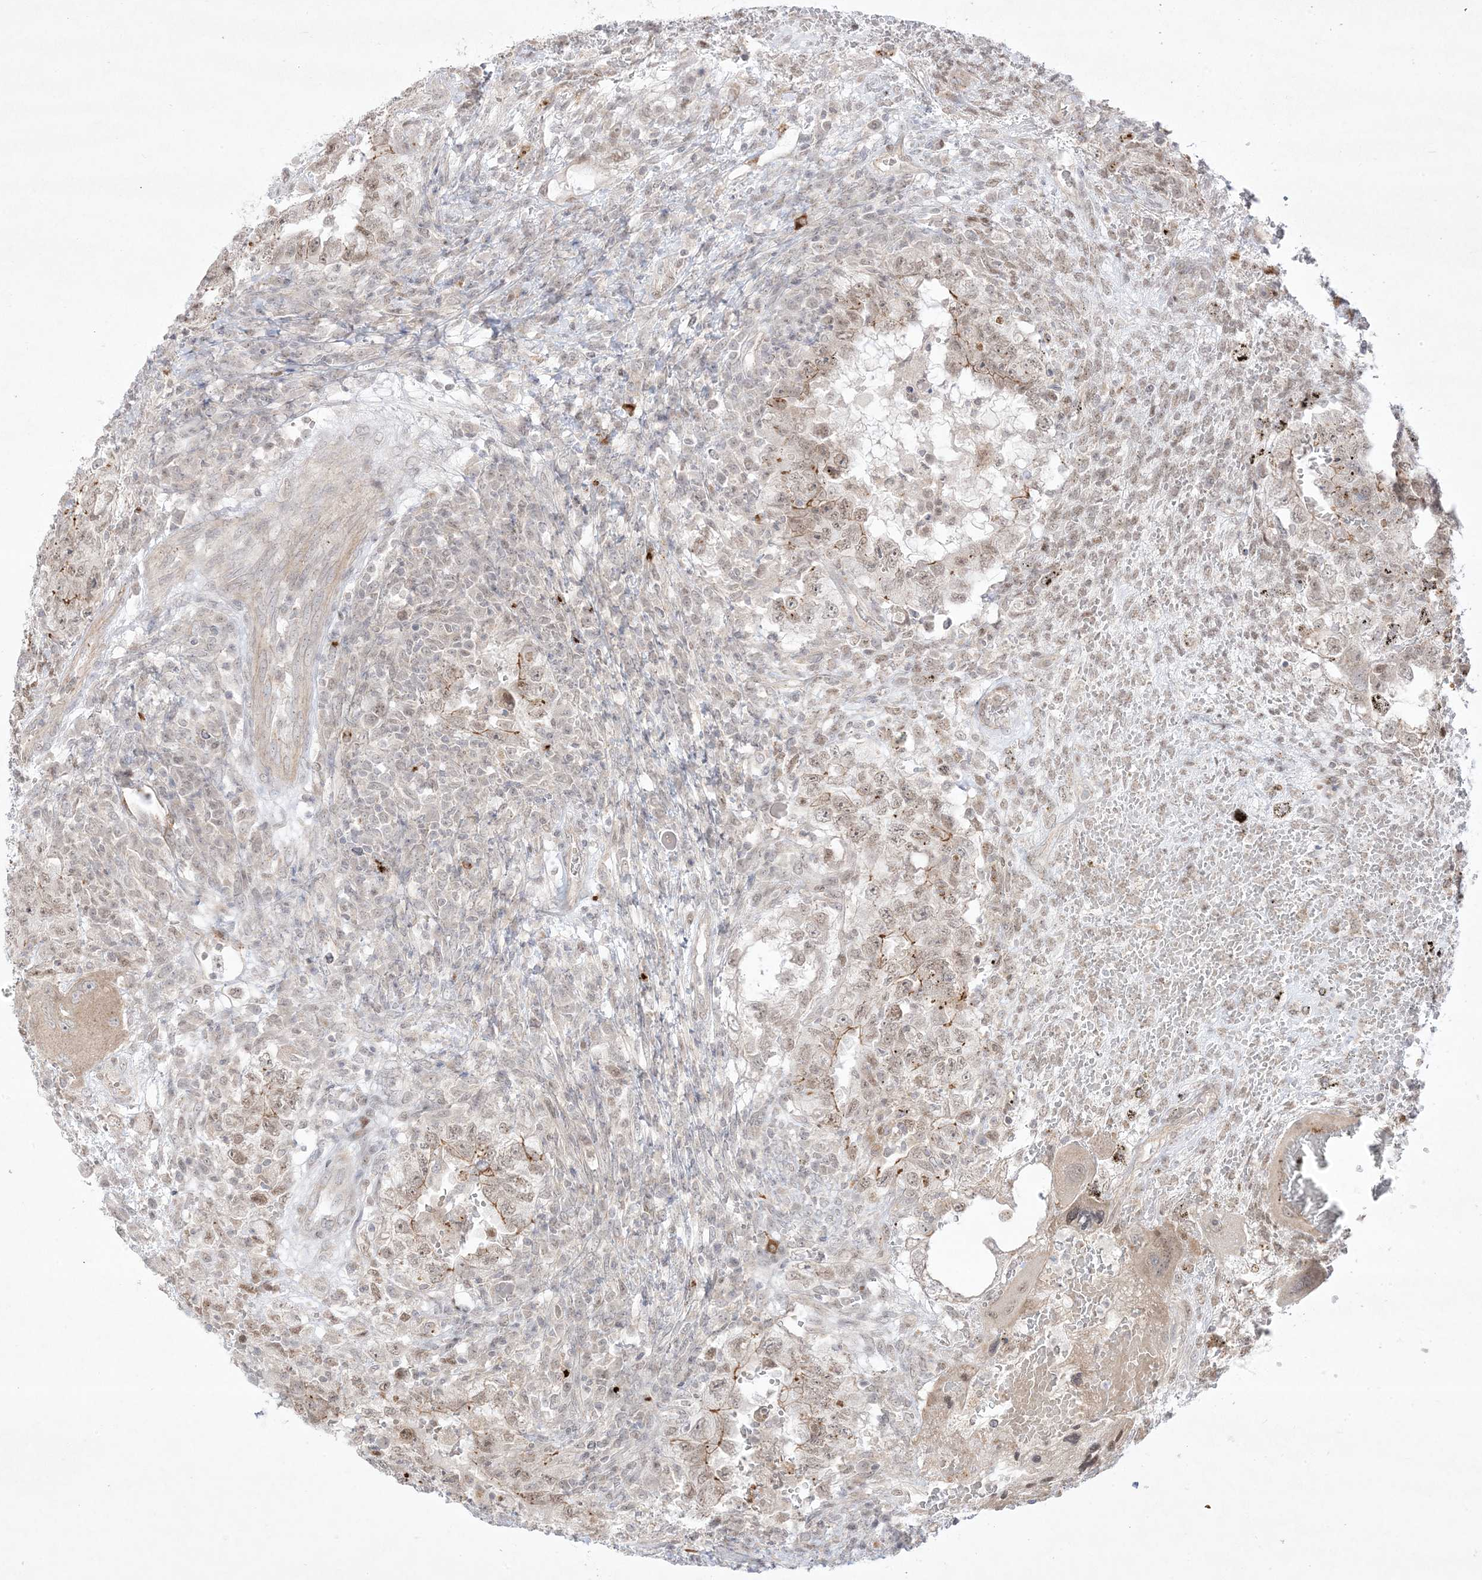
{"staining": {"intensity": "moderate", "quantity": "25%-75%", "location": "cytoplasmic/membranous"}, "tissue": "testis cancer", "cell_type": "Tumor cells", "image_type": "cancer", "snomed": [{"axis": "morphology", "description": "Carcinoma, Embryonal, NOS"}, {"axis": "topography", "description": "Testis"}], "caption": "Tumor cells reveal medium levels of moderate cytoplasmic/membranous staining in approximately 25%-75% of cells in human testis cancer (embryonal carcinoma).", "gene": "PTK6", "patient": {"sex": "male", "age": 26}}